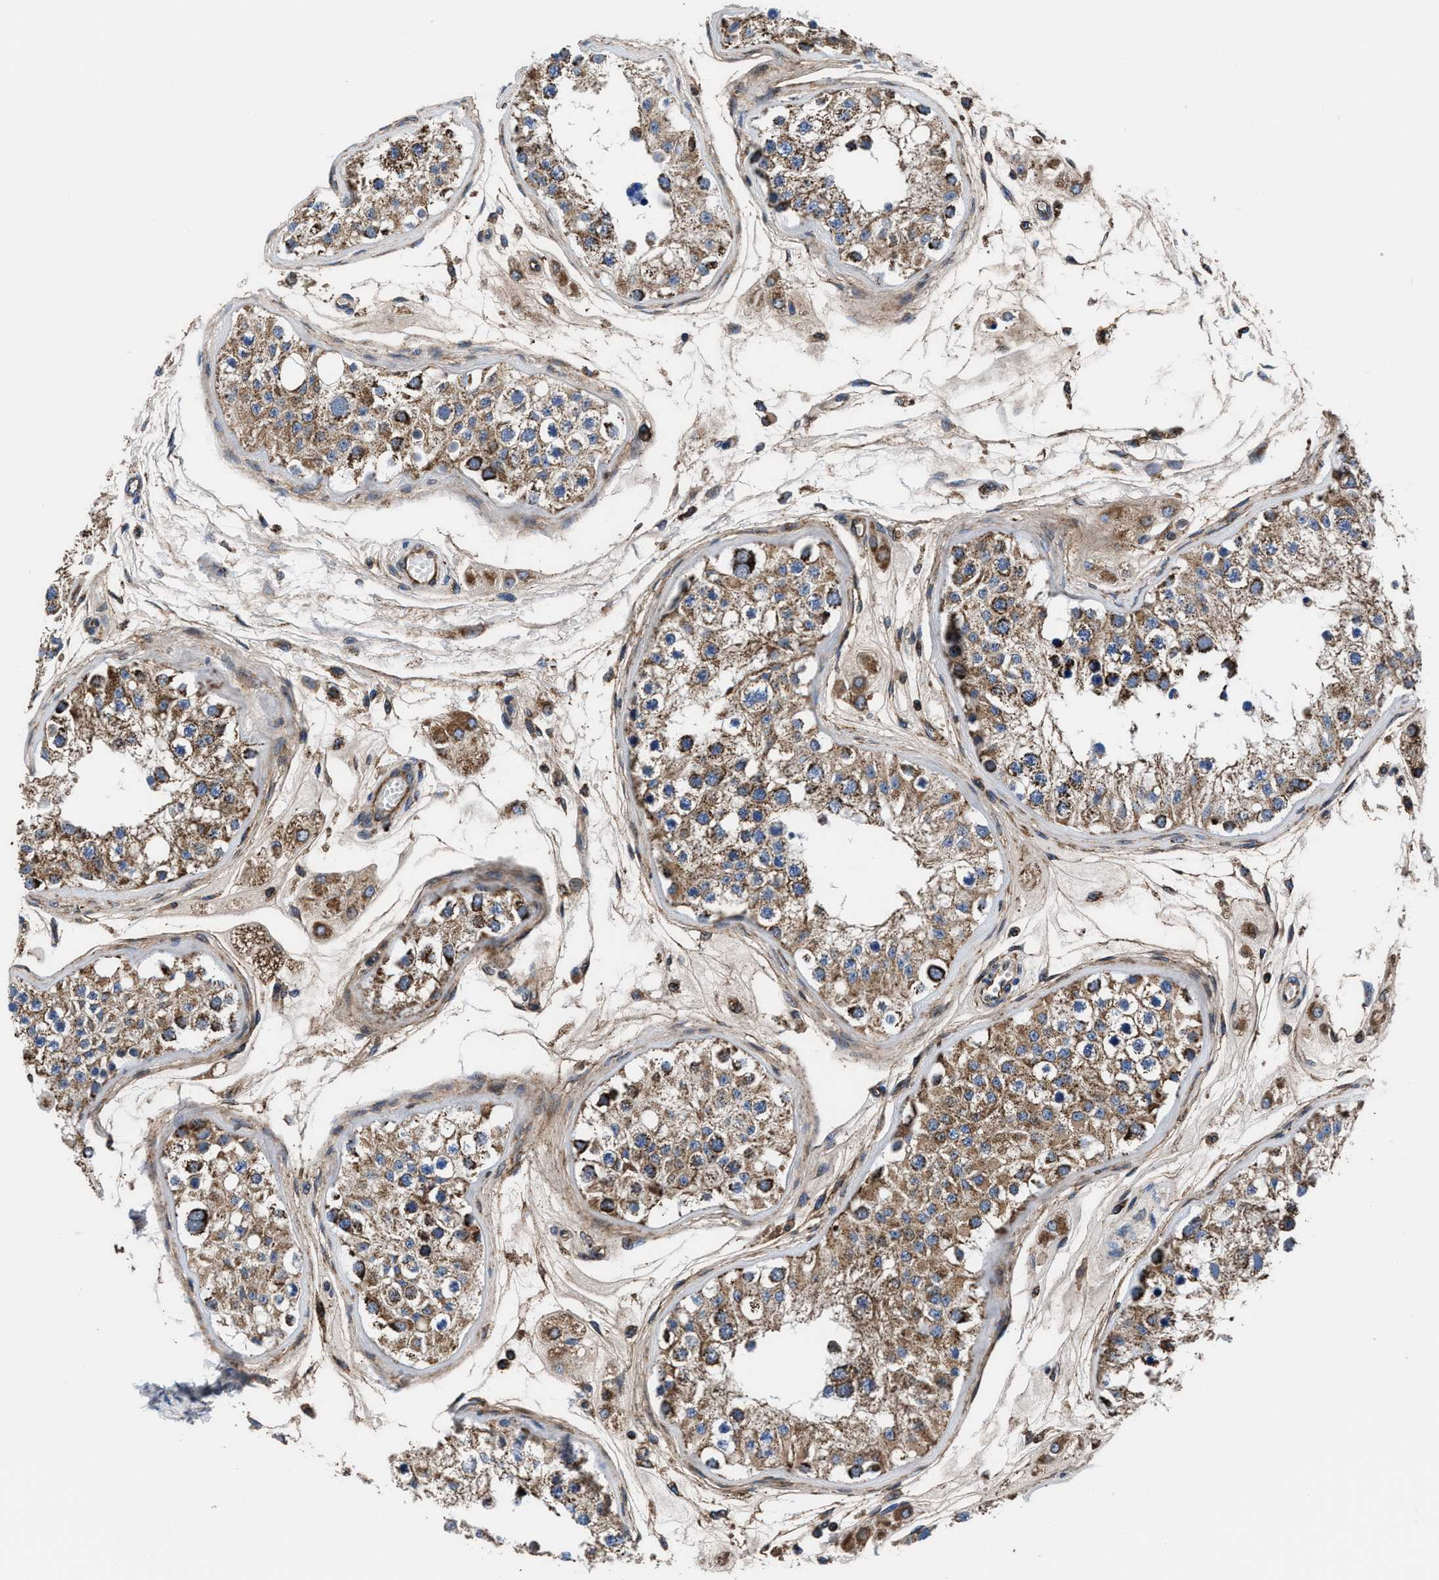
{"staining": {"intensity": "moderate", "quantity": ">75%", "location": "cytoplasmic/membranous"}, "tissue": "testis", "cell_type": "Cells in seminiferous ducts", "image_type": "normal", "snomed": [{"axis": "morphology", "description": "Normal tissue, NOS"}, {"axis": "morphology", "description": "Adenocarcinoma, metastatic, NOS"}, {"axis": "topography", "description": "Testis"}], "caption": "Immunohistochemistry (IHC) of normal testis reveals medium levels of moderate cytoplasmic/membranous positivity in about >75% of cells in seminiferous ducts. The staining was performed using DAB (3,3'-diaminobenzidine), with brown indicating positive protein expression. Nuclei are stained blue with hematoxylin.", "gene": "PRR15L", "patient": {"sex": "male", "age": 26}}